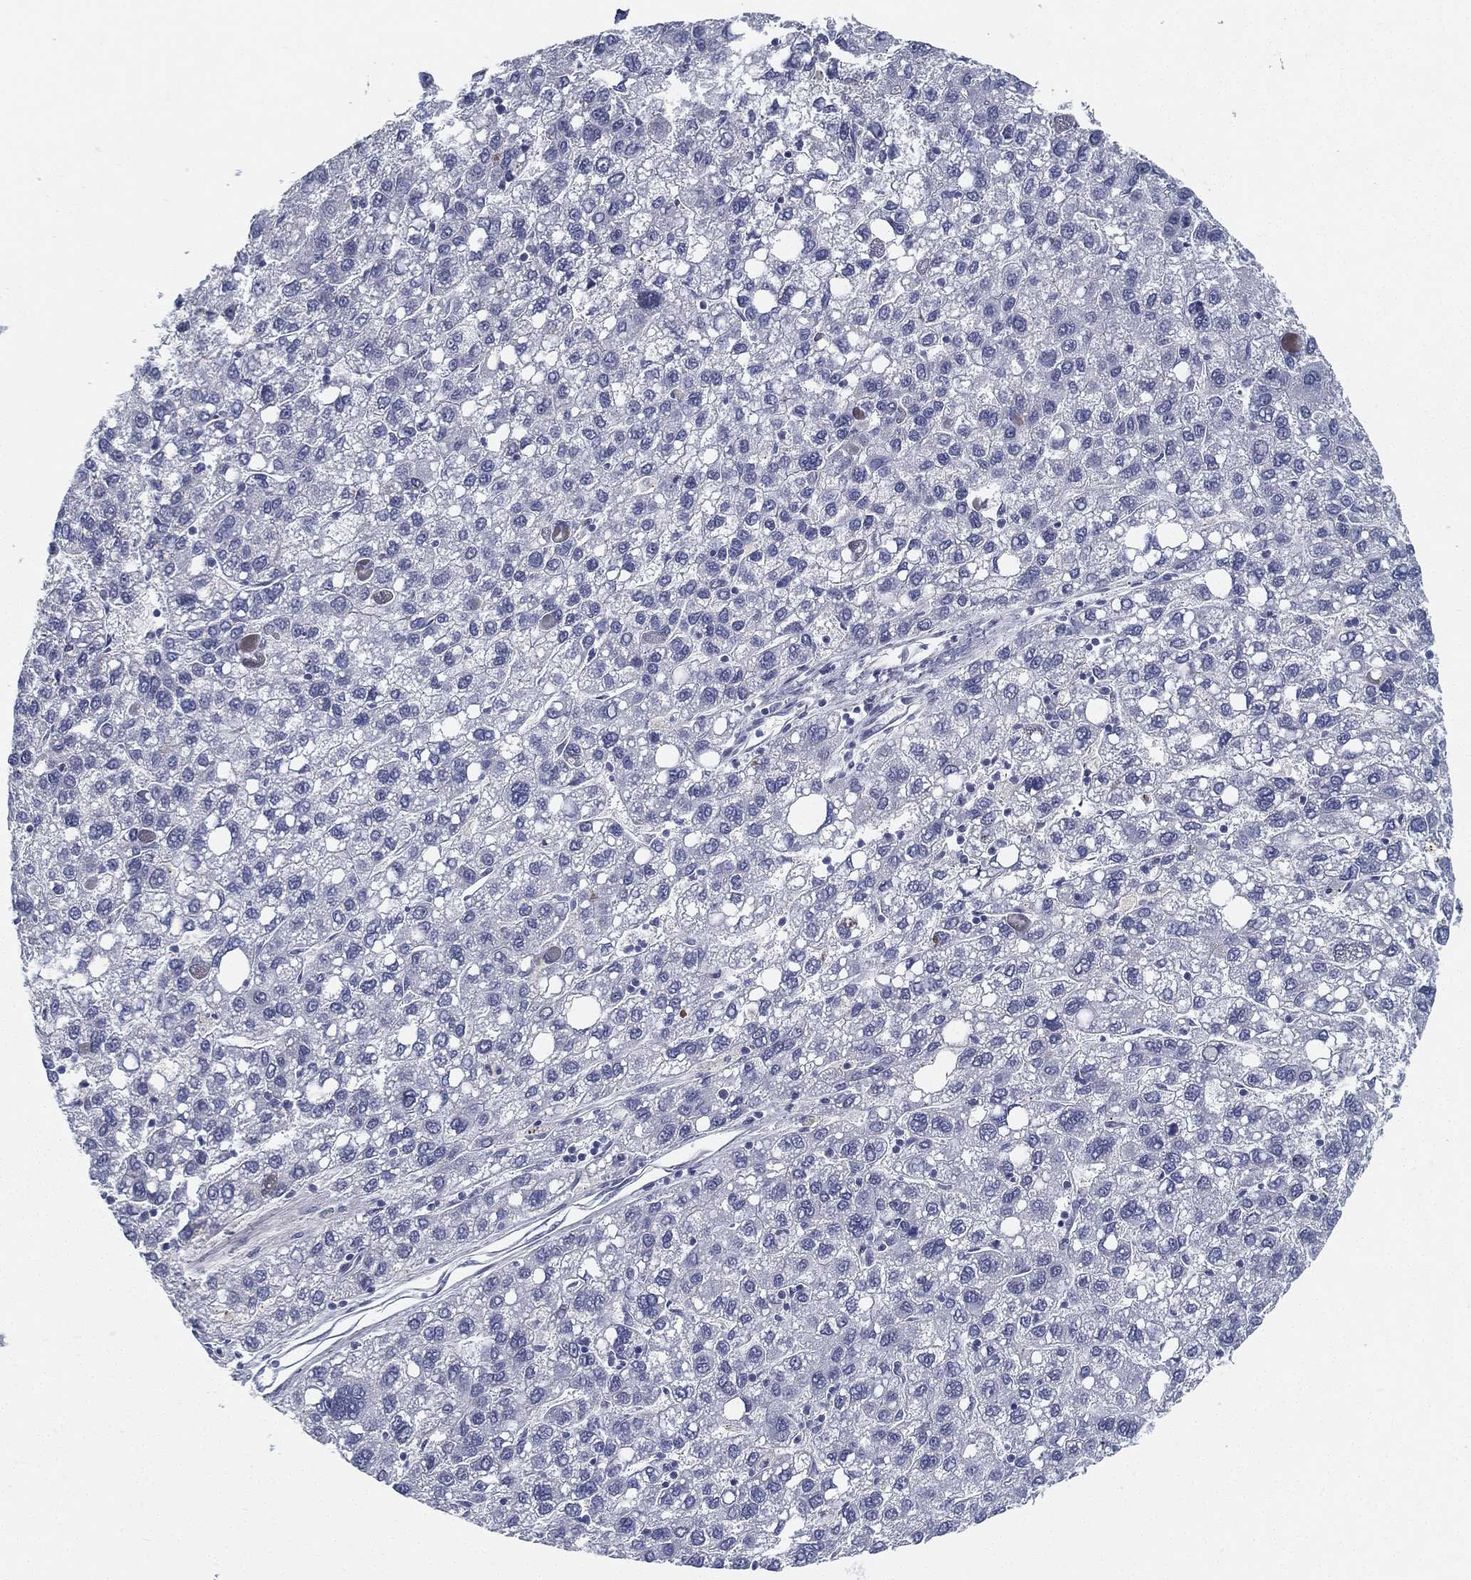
{"staining": {"intensity": "negative", "quantity": "none", "location": "none"}, "tissue": "liver cancer", "cell_type": "Tumor cells", "image_type": "cancer", "snomed": [{"axis": "morphology", "description": "Carcinoma, Hepatocellular, NOS"}, {"axis": "topography", "description": "Liver"}], "caption": "Immunohistochemistry micrograph of neoplastic tissue: liver hepatocellular carcinoma stained with DAB displays no significant protein staining in tumor cells. (Immunohistochemistry, brightfield microscopy, high magnification).", "gene": "SPPL2C", "patient": {"sex": "female", "age": 82}}